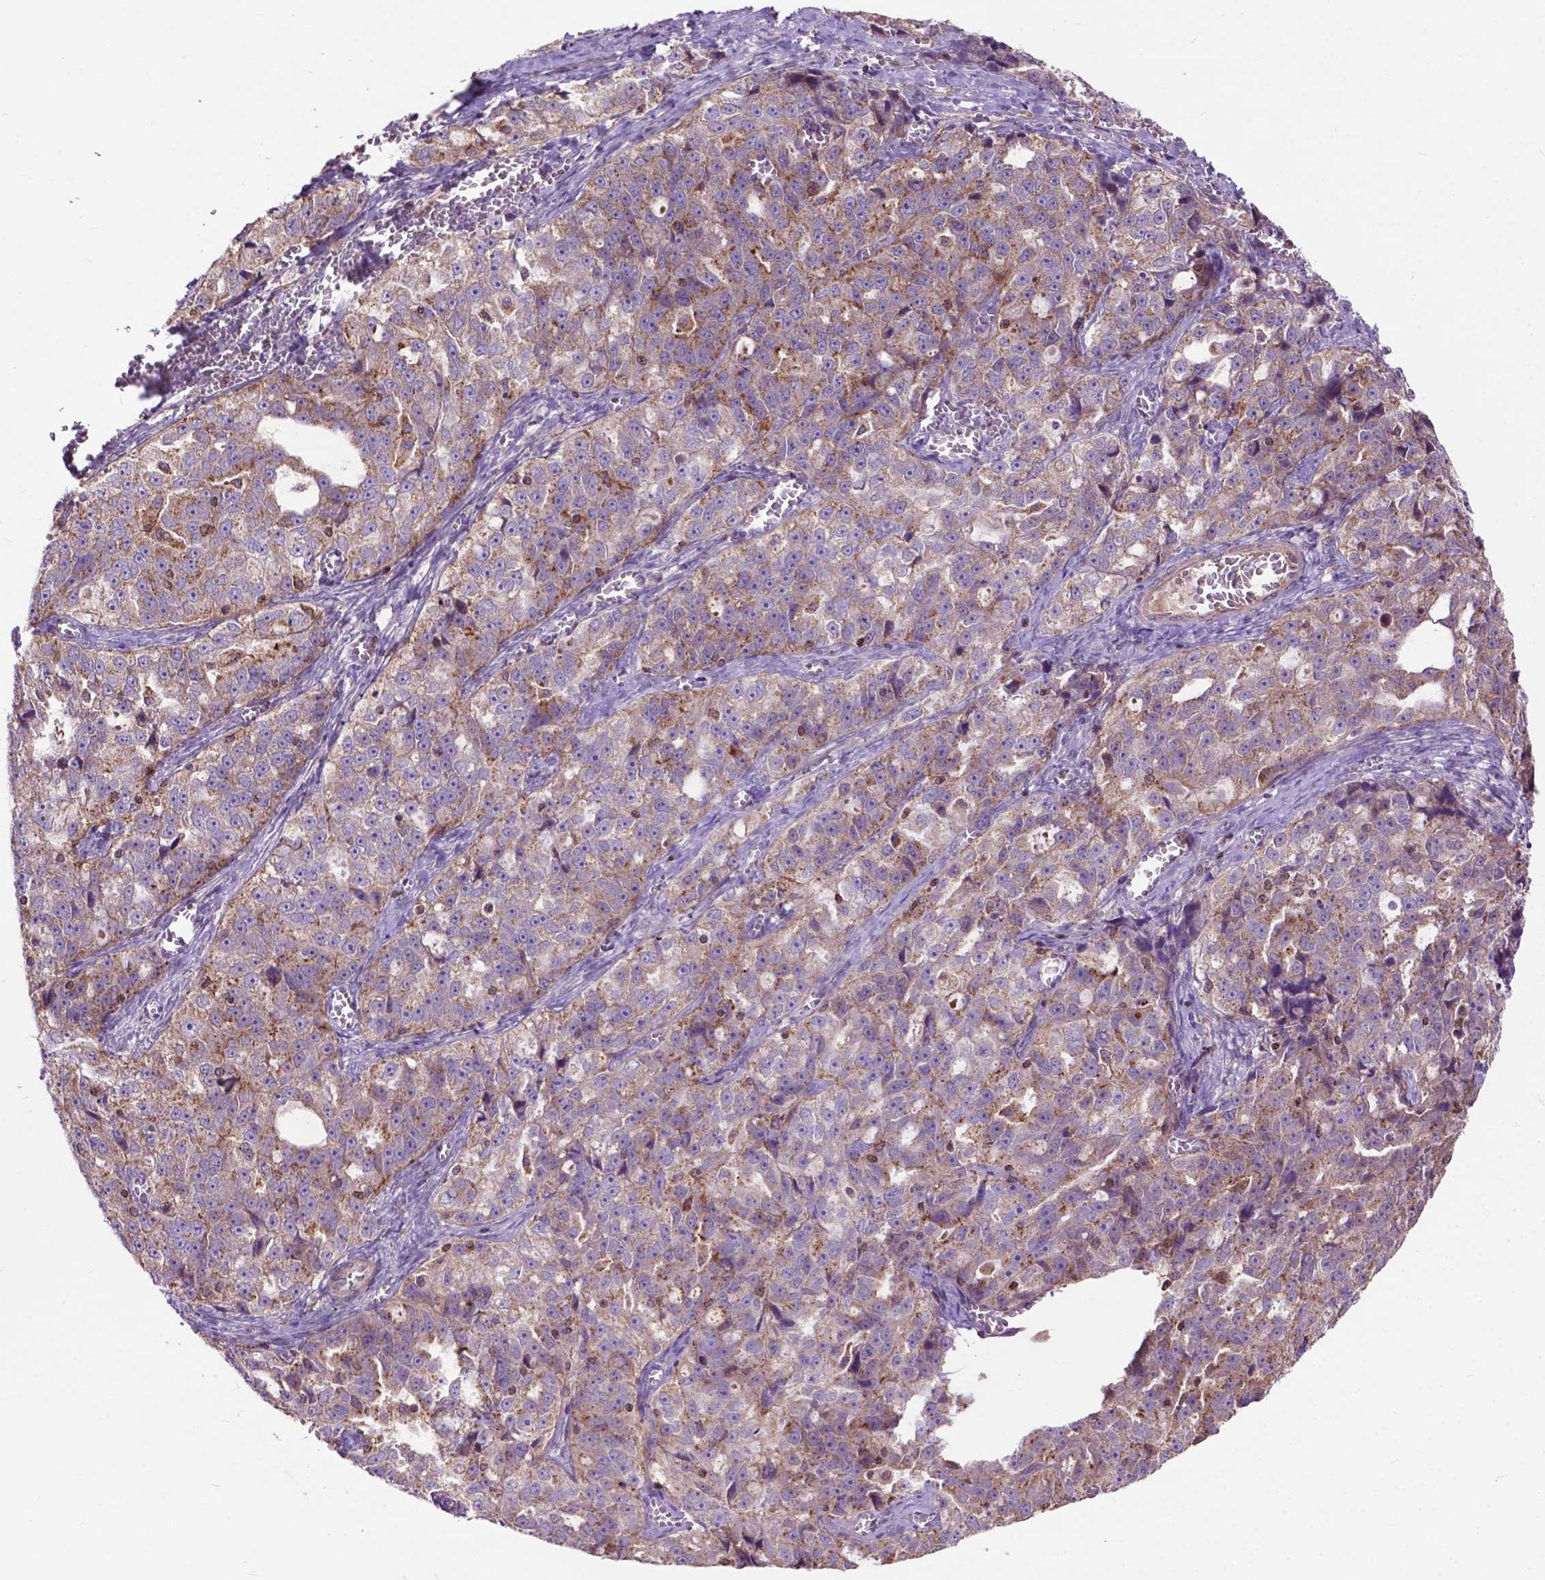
{"staining": {"intensity": "moderate", "quantity": "25%-75%", "location": "cytoplasmic/membranous"}, "tissue": "ovarian cancer", "cell_type": "Tumor cells", "image_type": "cancer", "snomed": [{"axis": "morphology", "description": "Cystadenocarcinoma, serous, NOS"}, {"axis": "topography", "description": "Ovary"}], "caption": "Immunohistochemistry (IHC) histopathology image of ovarian cancer stained for a protein (brown), which exhibits medium levels of moderate cytoplasmic/membranous staining in about 25%-75% of tumor cells.", "gene": "CHMP4A", "patient": {"sex": "female", "age": 51}}